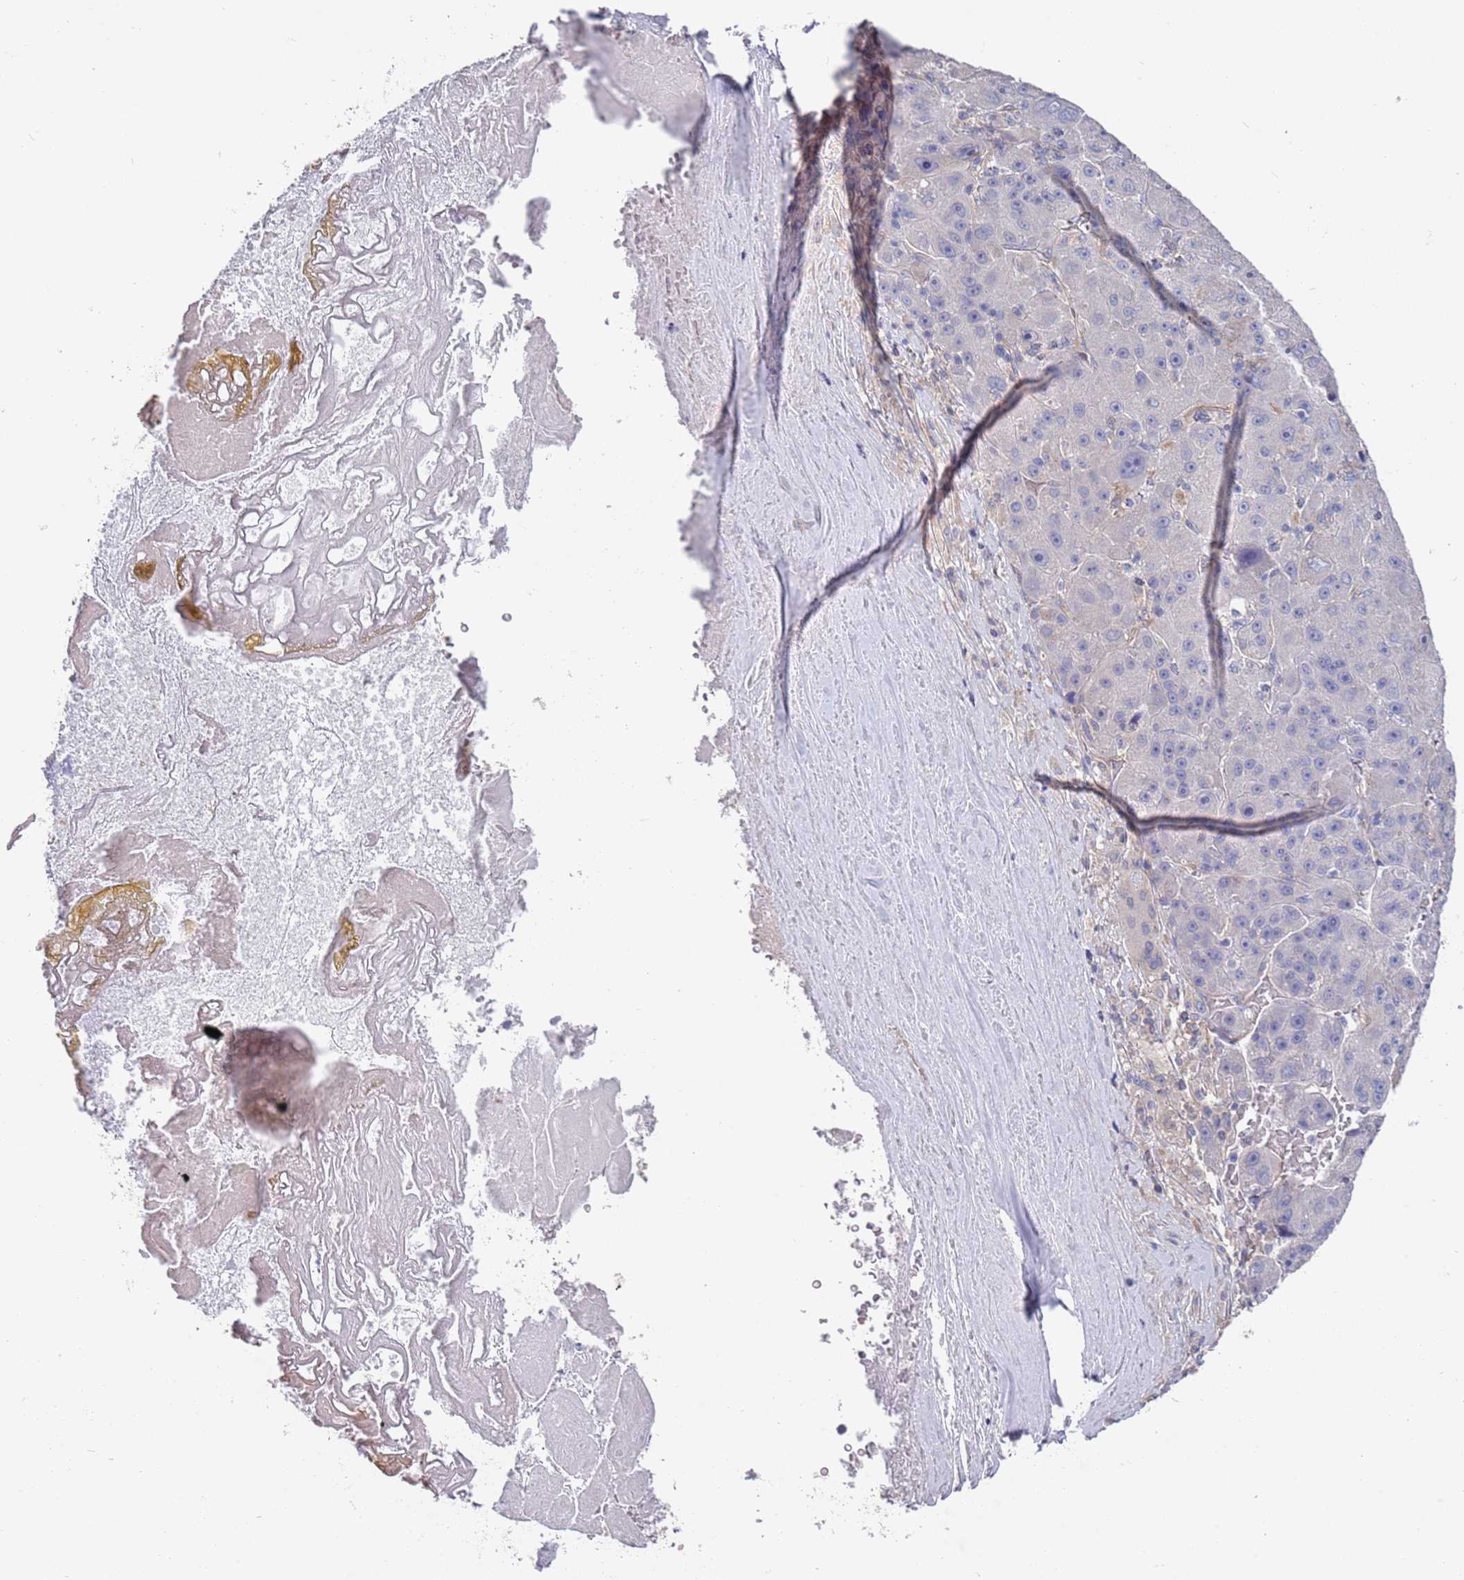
{"staining": {"intensity": "negative", "quantity": "none", "location": "none"}, "tissue": "liver cancer", "cell_type": "Tumor cells", "image_type": "cancer", "snomed": [{"axis": "morphology", "description": "Carcinoma, Hepatocellular, NOS"}, {"axis": "topography", "description": "Liver"}], "caption": "The micrograph reveals no significant positivity in tumor cells of liver cancer. Brightfield microscopy of IHC stained with DAB (brown) and hematoxylin (blue), captured at high magnification.", "gene": "ANK2", "patient": {"sex": "male", "age": 76}}